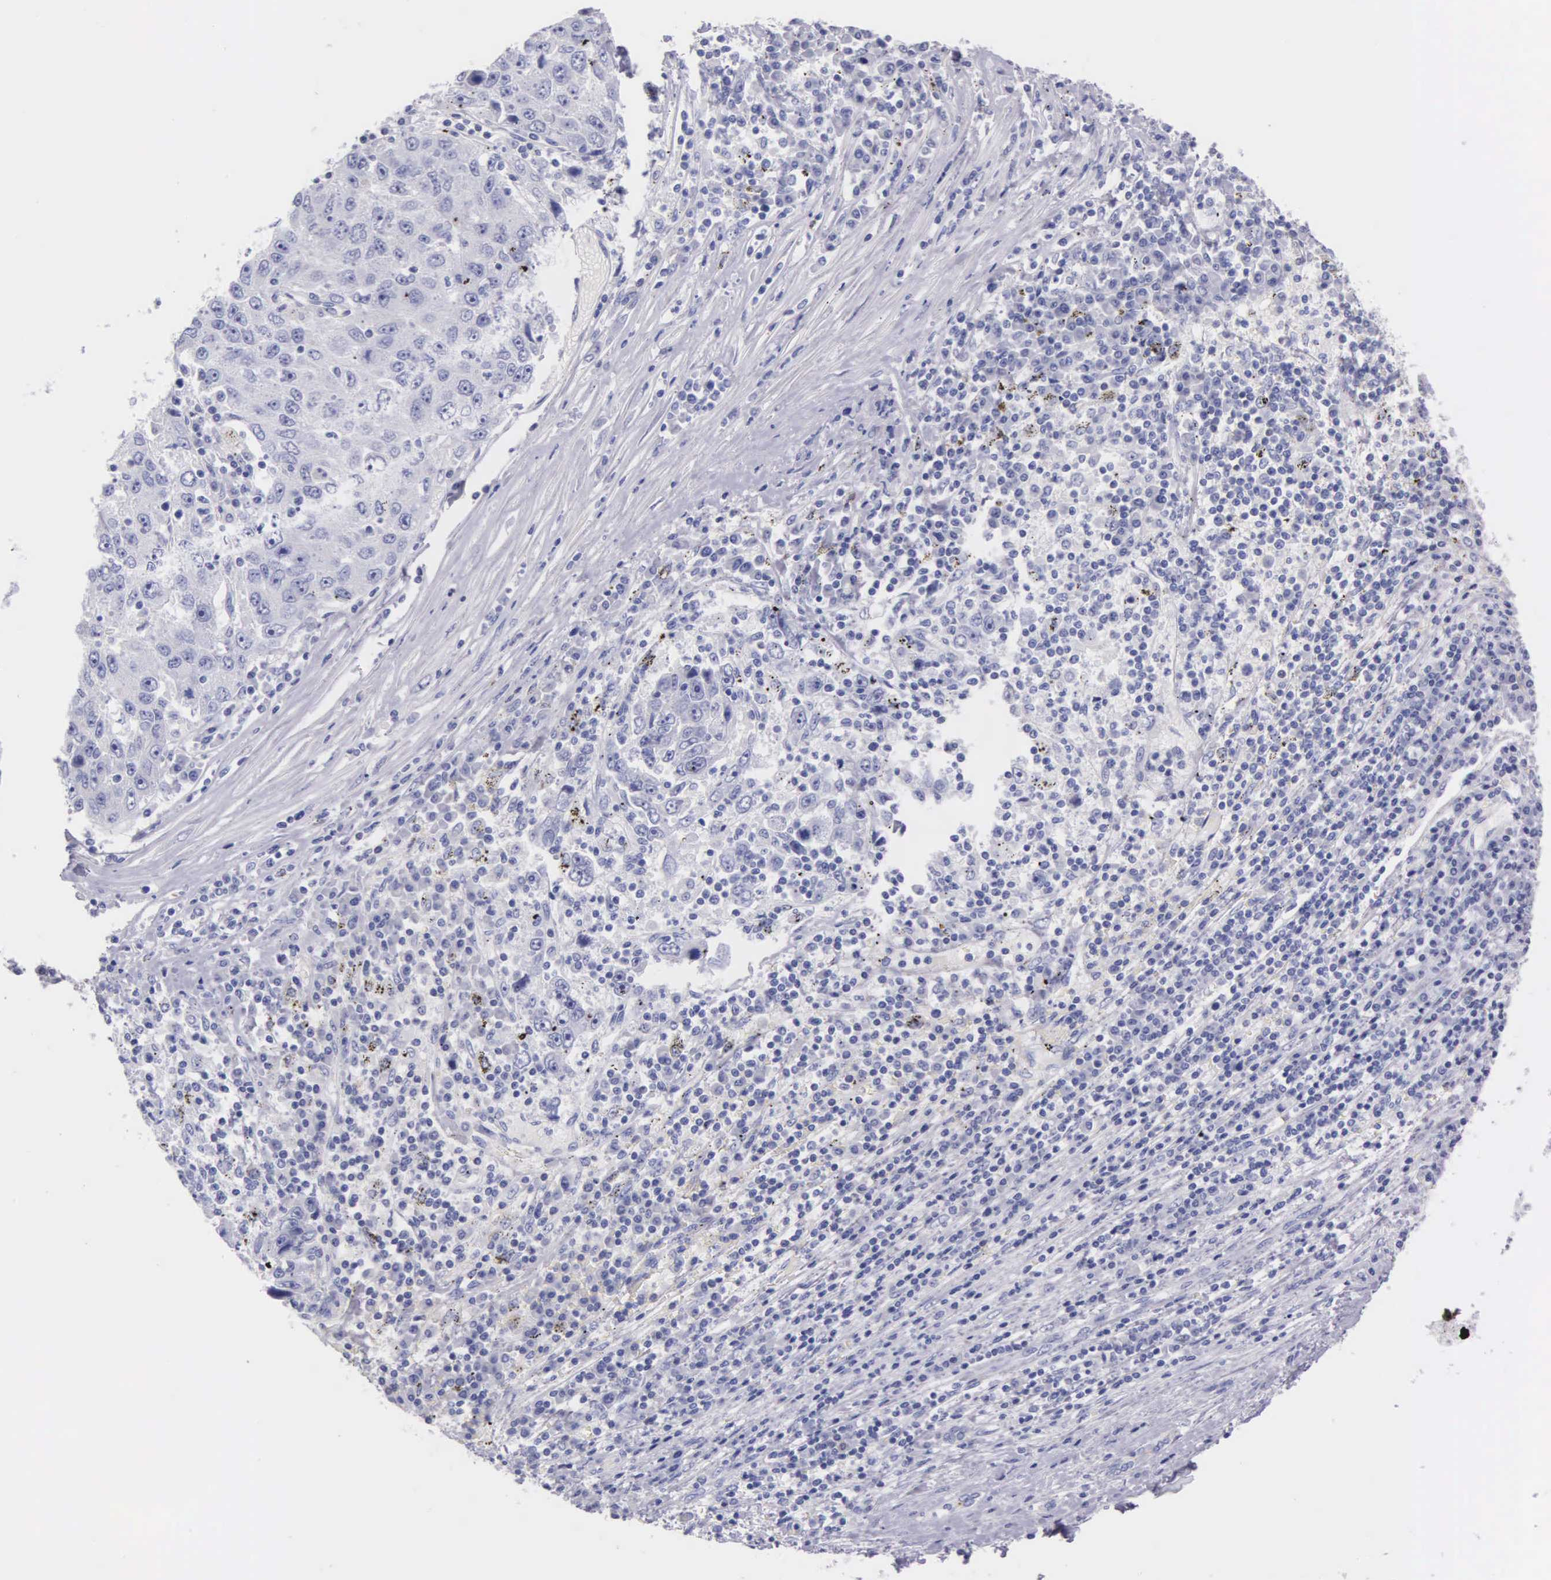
{"staining": {"intensity": "negative", "quantity": "none", "location": "none"}, "tissue": "liver cancer", "cell_type": "Tumor cells", "image_type": "cancer", "snomed": [{"axis": "morphology", "description": "Carcinoma, Hepatocellular, NOS"}, {"axis": "topography", "description": "Liver"}], "caption": "High power microscopy photomicrograph of an immunohistochemistry (IHC) image of liver cancer (hepatocellular carcinoma), revealing no significant staining in tumor cells.", "gene": "GSTT2", "patient": {"sex": "male", "age": 49}}